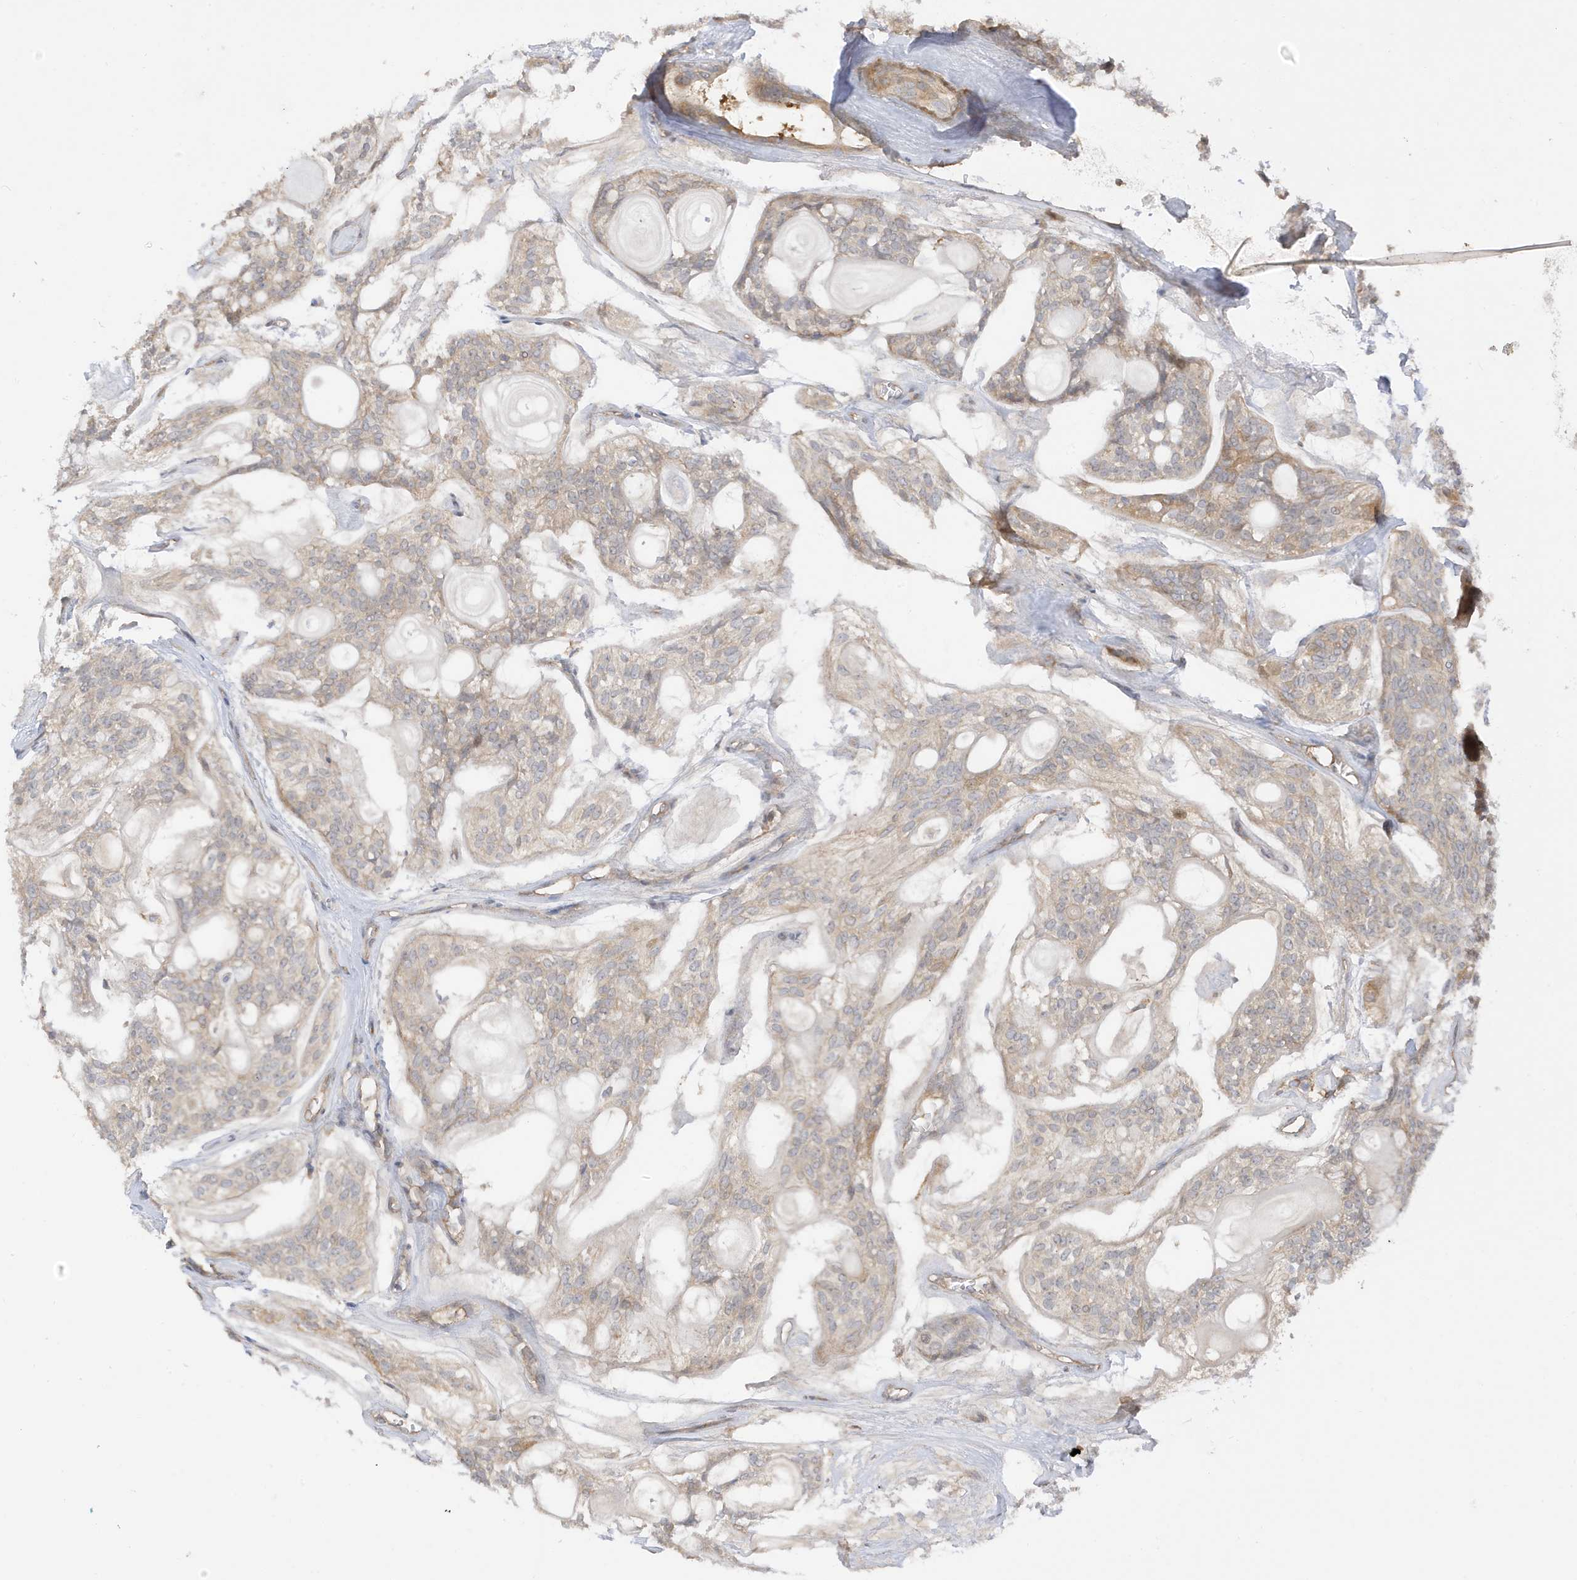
{"staining": {"intensity": "weak", "quantity": "<25%", "location": "cytoplasmic/membranous"}, "tissue": "head and neck cancer", "cell_type": "Tumor cells", "image_type": "cancer", "snomed": [{"axis": "morphology", "description": "Adenocarcinoma, NOS"}, {"axis": "topography", "description": "Head-Neck"}], "caption": "Immunohistochemistry (IHC) micrograph of neoplastic tissue: head and neck cancer stained with DAB (3,3'-diaminobenzidine) displays no significant protein expression in tumor cells.", "gene": "PHACTR2", "patient": {"sex": "male", "age": 66}}